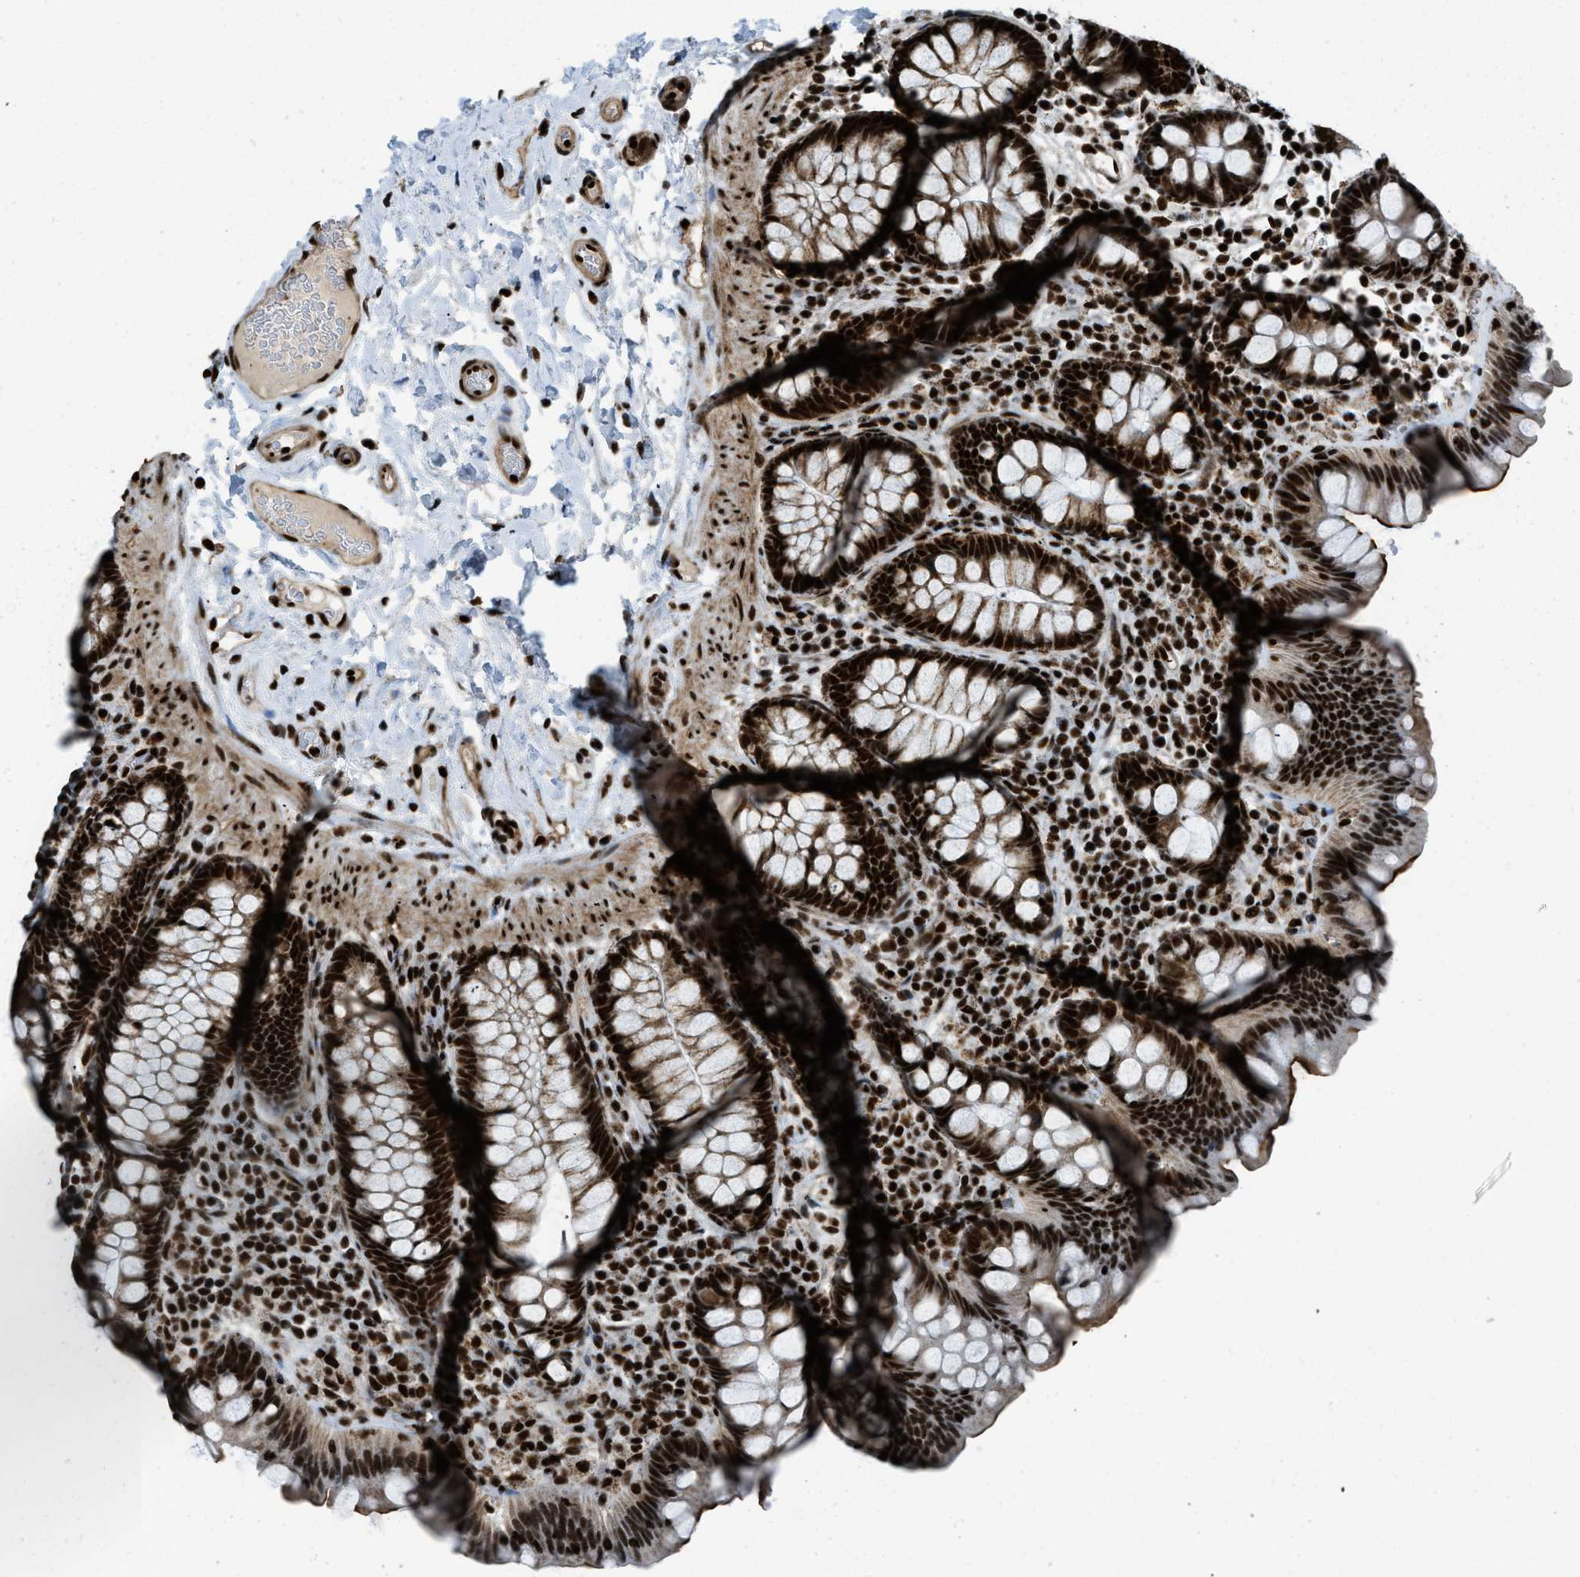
{"staining": {"intensity": "strong", "quantity": ">75%", "location": "nuclear"}, "tissue": "colon", "cell_type": "Endothelial cells", "image_type": "normal", "snomed": [{"axis": "morphology", "description": "Normal tissue, NOS"}, {"axis": "topography", "description": "Colon"}], "caption": "This photomicrograph reveals immunohistochemistry (IHC) staining of benign human colon, with high strong nuclear expression in about >75% of endothelial cells.", "gene": "GABPB1", "patient": {"sex": "female", "age": 80}}